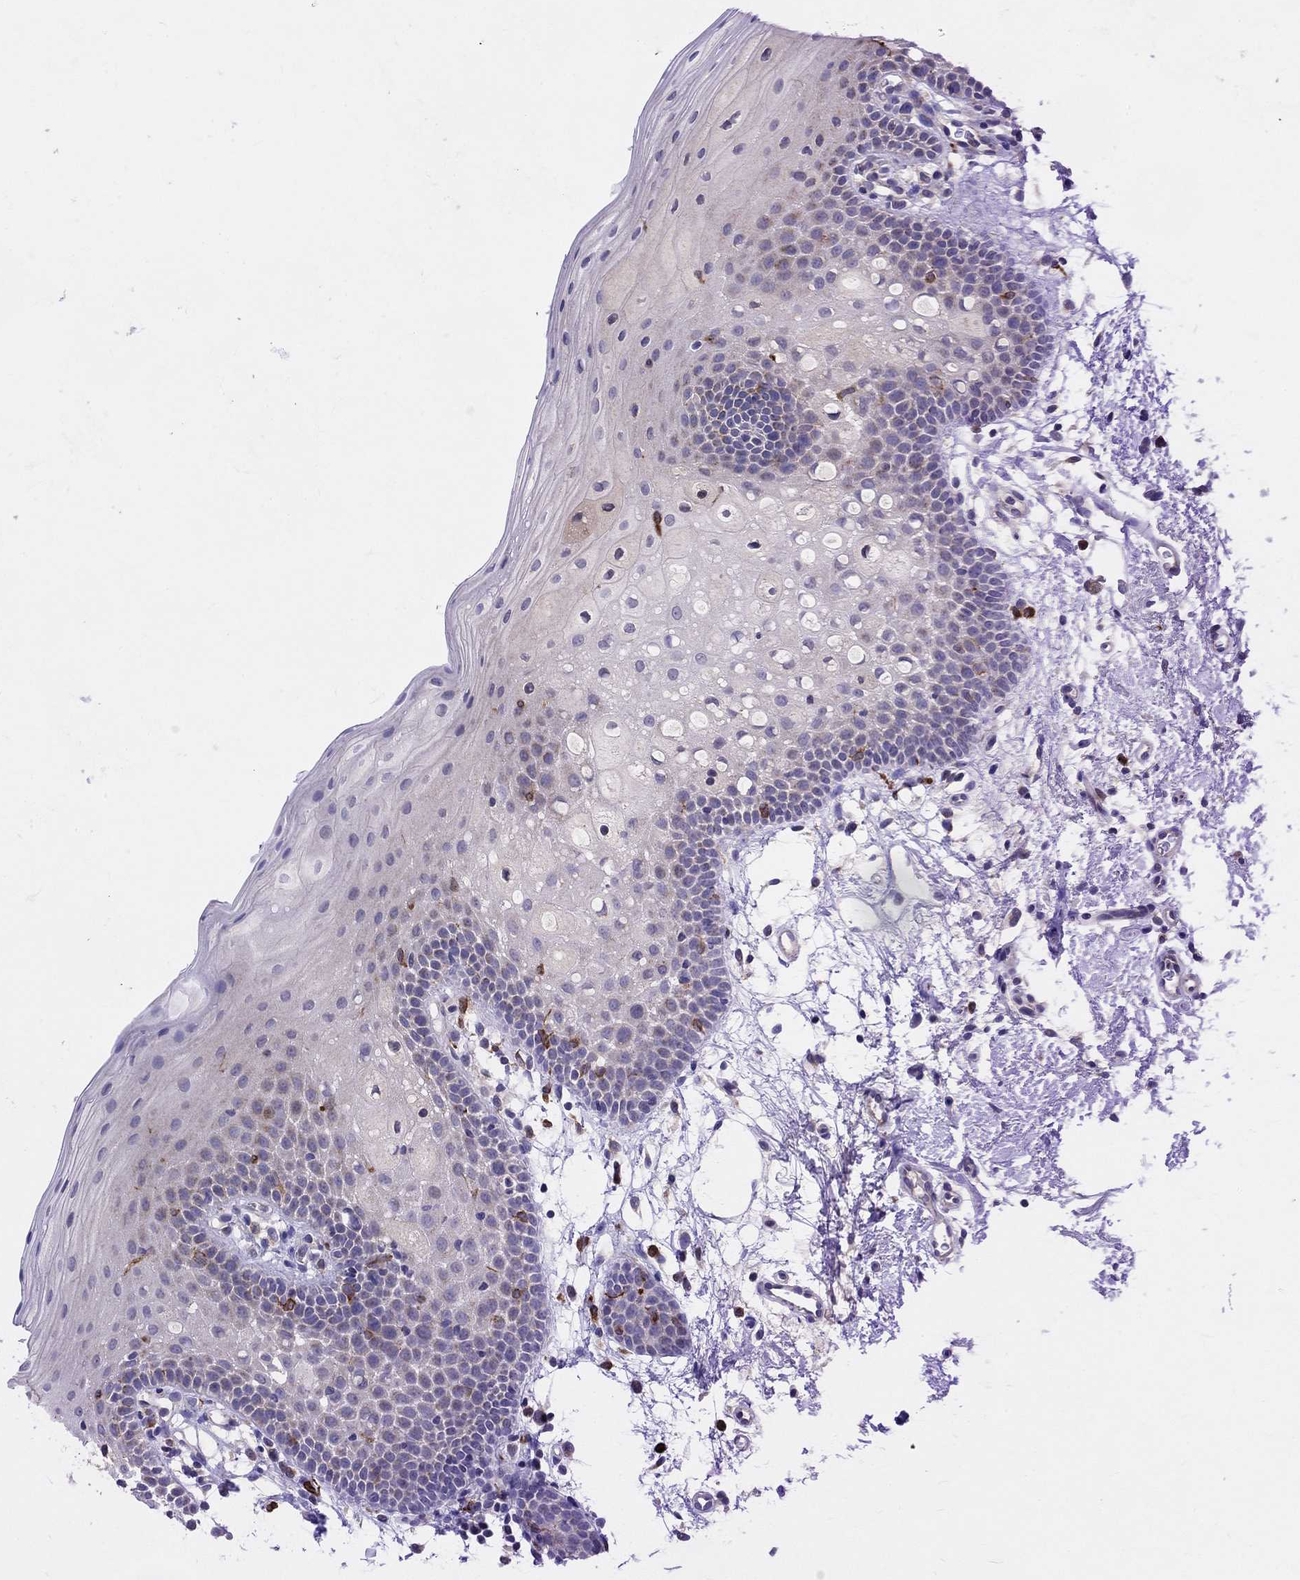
{"staining": {"intensity": "negative", "quantity": "none", "location": "none"}, "tissue": "oral mucosa", "cell_type": "Squamous epithelial cells", "image_type": "normal", "snomed": [{"axis": "morphology", "description": "Normal tissue, NOS"}, {"axis": "topography", "description": "Oral tissue"}, {"axis": "topography", "description": "Tounge, NOS"}], "caption": "There is no significant positivity in squamous epithelial cells of oral mucosa.", "gene": "HCRTR1", "patient": {"sex": "female", "age": 83}}